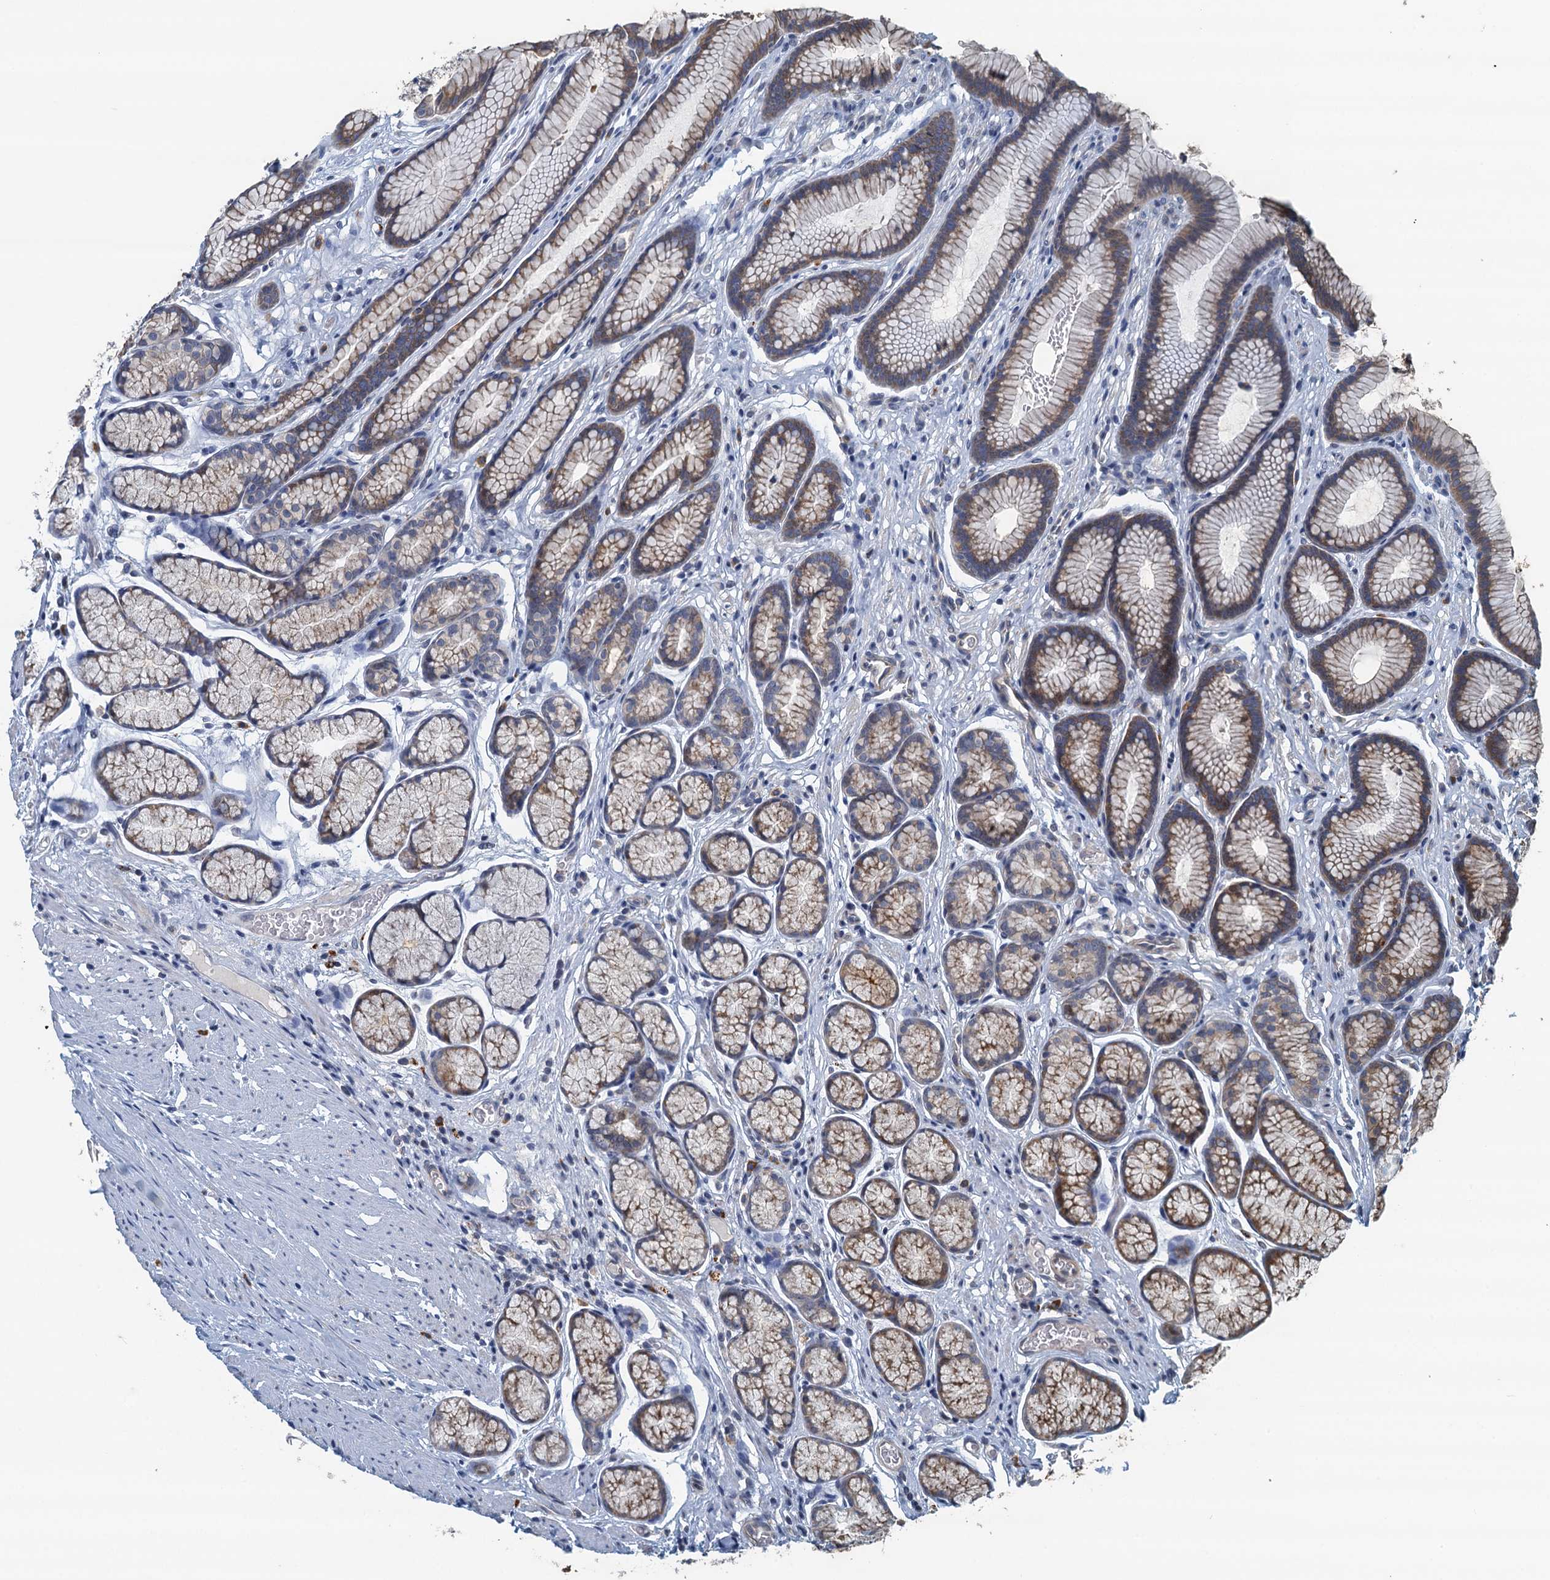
{"staining": {"intensity": "moderate", "quantity": "25%-75%", "location": "cytoplasmic/membranous"}, "tissue": "stomach", "cell_type": "Glandular cells", "image_type": "normal", "snomed": [{"axis": "morphology", "description": "Normal tissue, NOS"}, {"axis": "topography", "description": "Stomach"}], "caption": "Immunohistochemistry (IHC) of benign stomach demonstrates medium levels of moderate cytoplasmic/membranous staining in approximately 25%-75% of glandular cells.", "gene": "AGRN", "patient": {"sex": "male", "age": 42}}